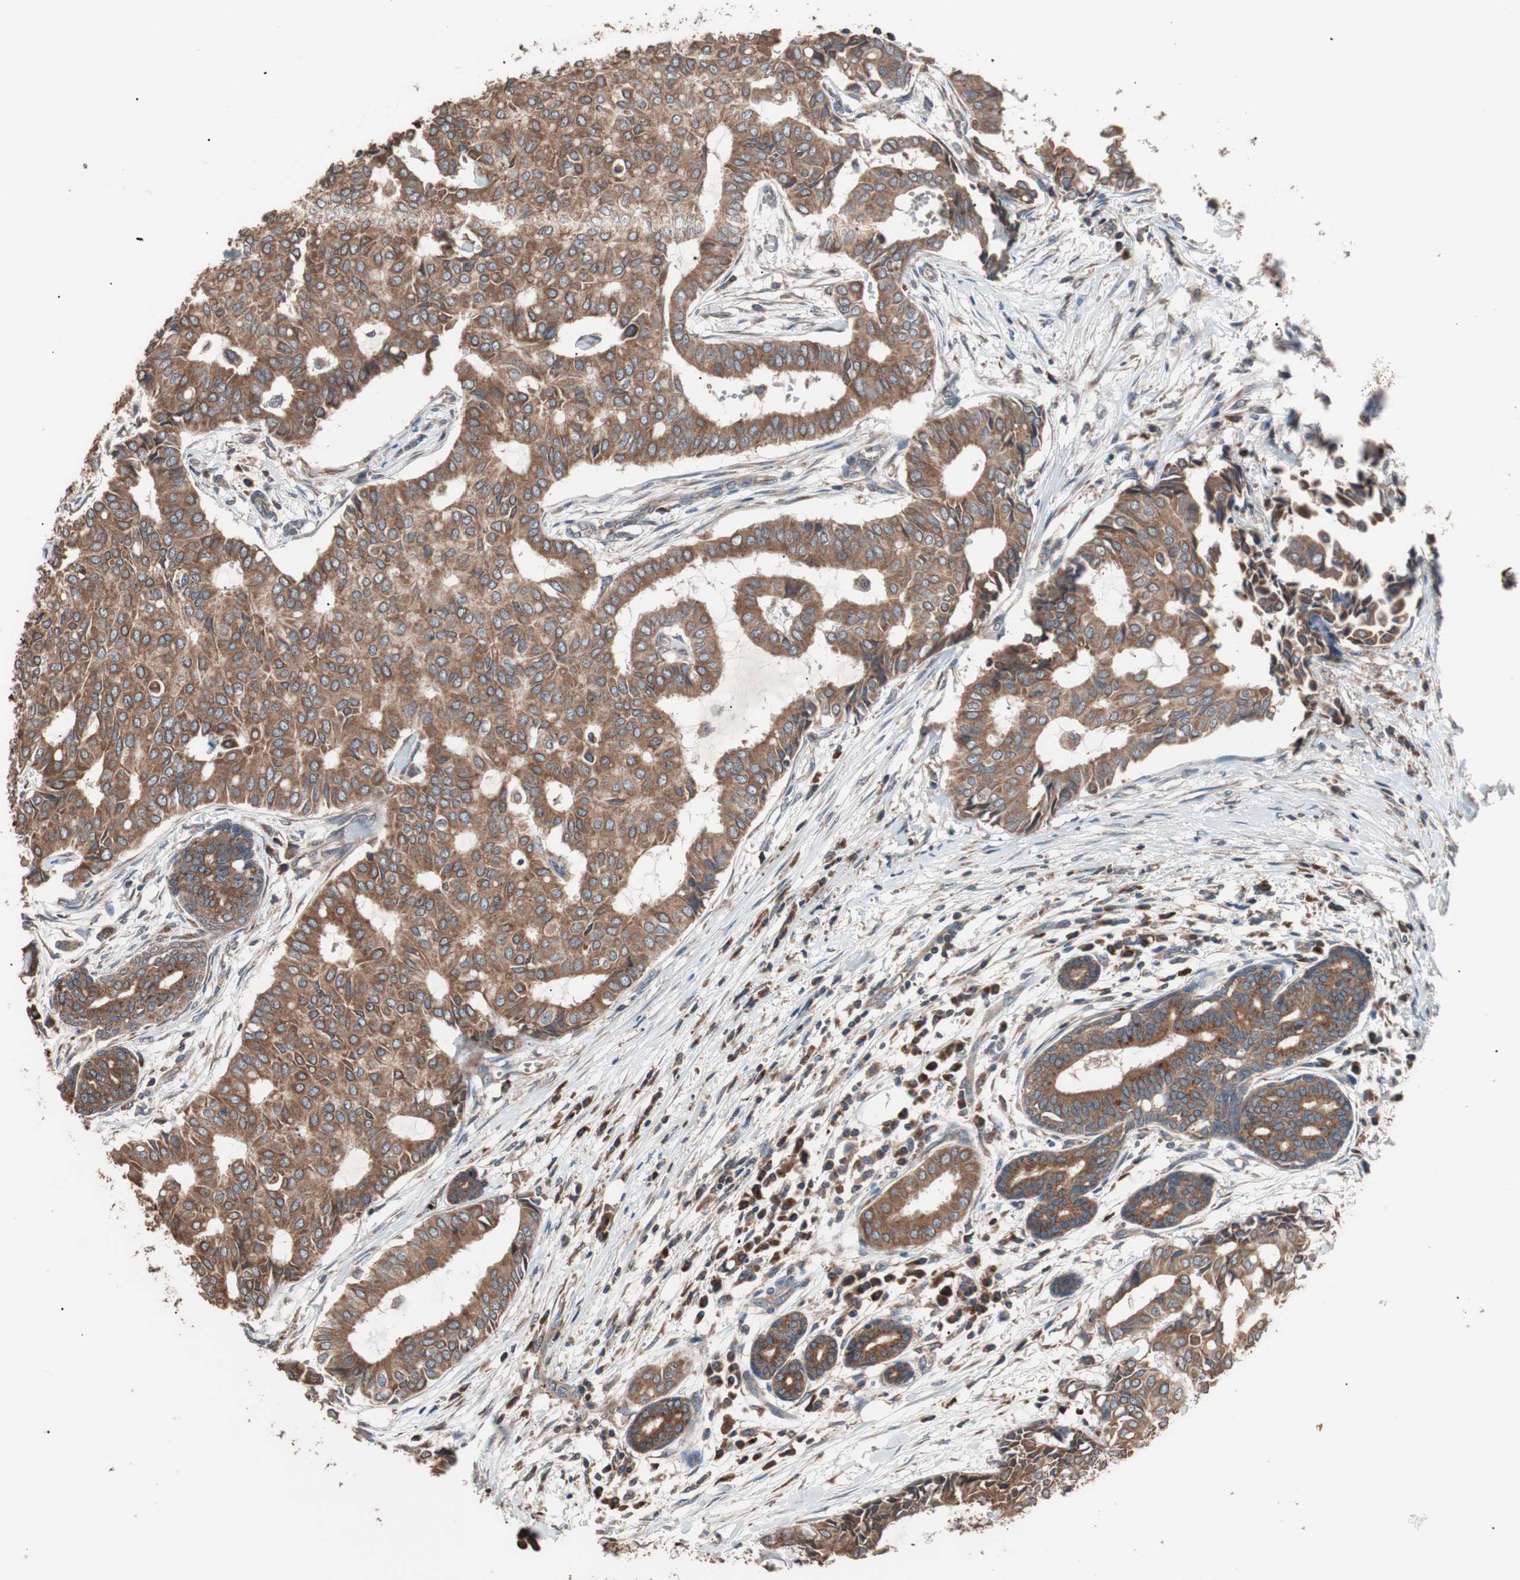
{"staining": {"intensity": "moderate", "quantity": ">75%", "location": "cytoplasmic/membranous"}, "tissue": "head and neck cancer", "cell_type": "Tumor cells", "image_type": "cancer", "snomed": [{"axis": "morphology", "description": "Adenocarcinoma, NOS"}, {"axis": "topography", "description": "Salivary gland"}, {"axis": "topography", "description": "Head-Neck"}], "caption": "The immunohistochemical stain shows moderate cytoplasmic/membranous expression in tumor cells of head and neck cancer tissue.", "gene": "GLYCTK", "patient": {"sex": "female", "age": 59}}